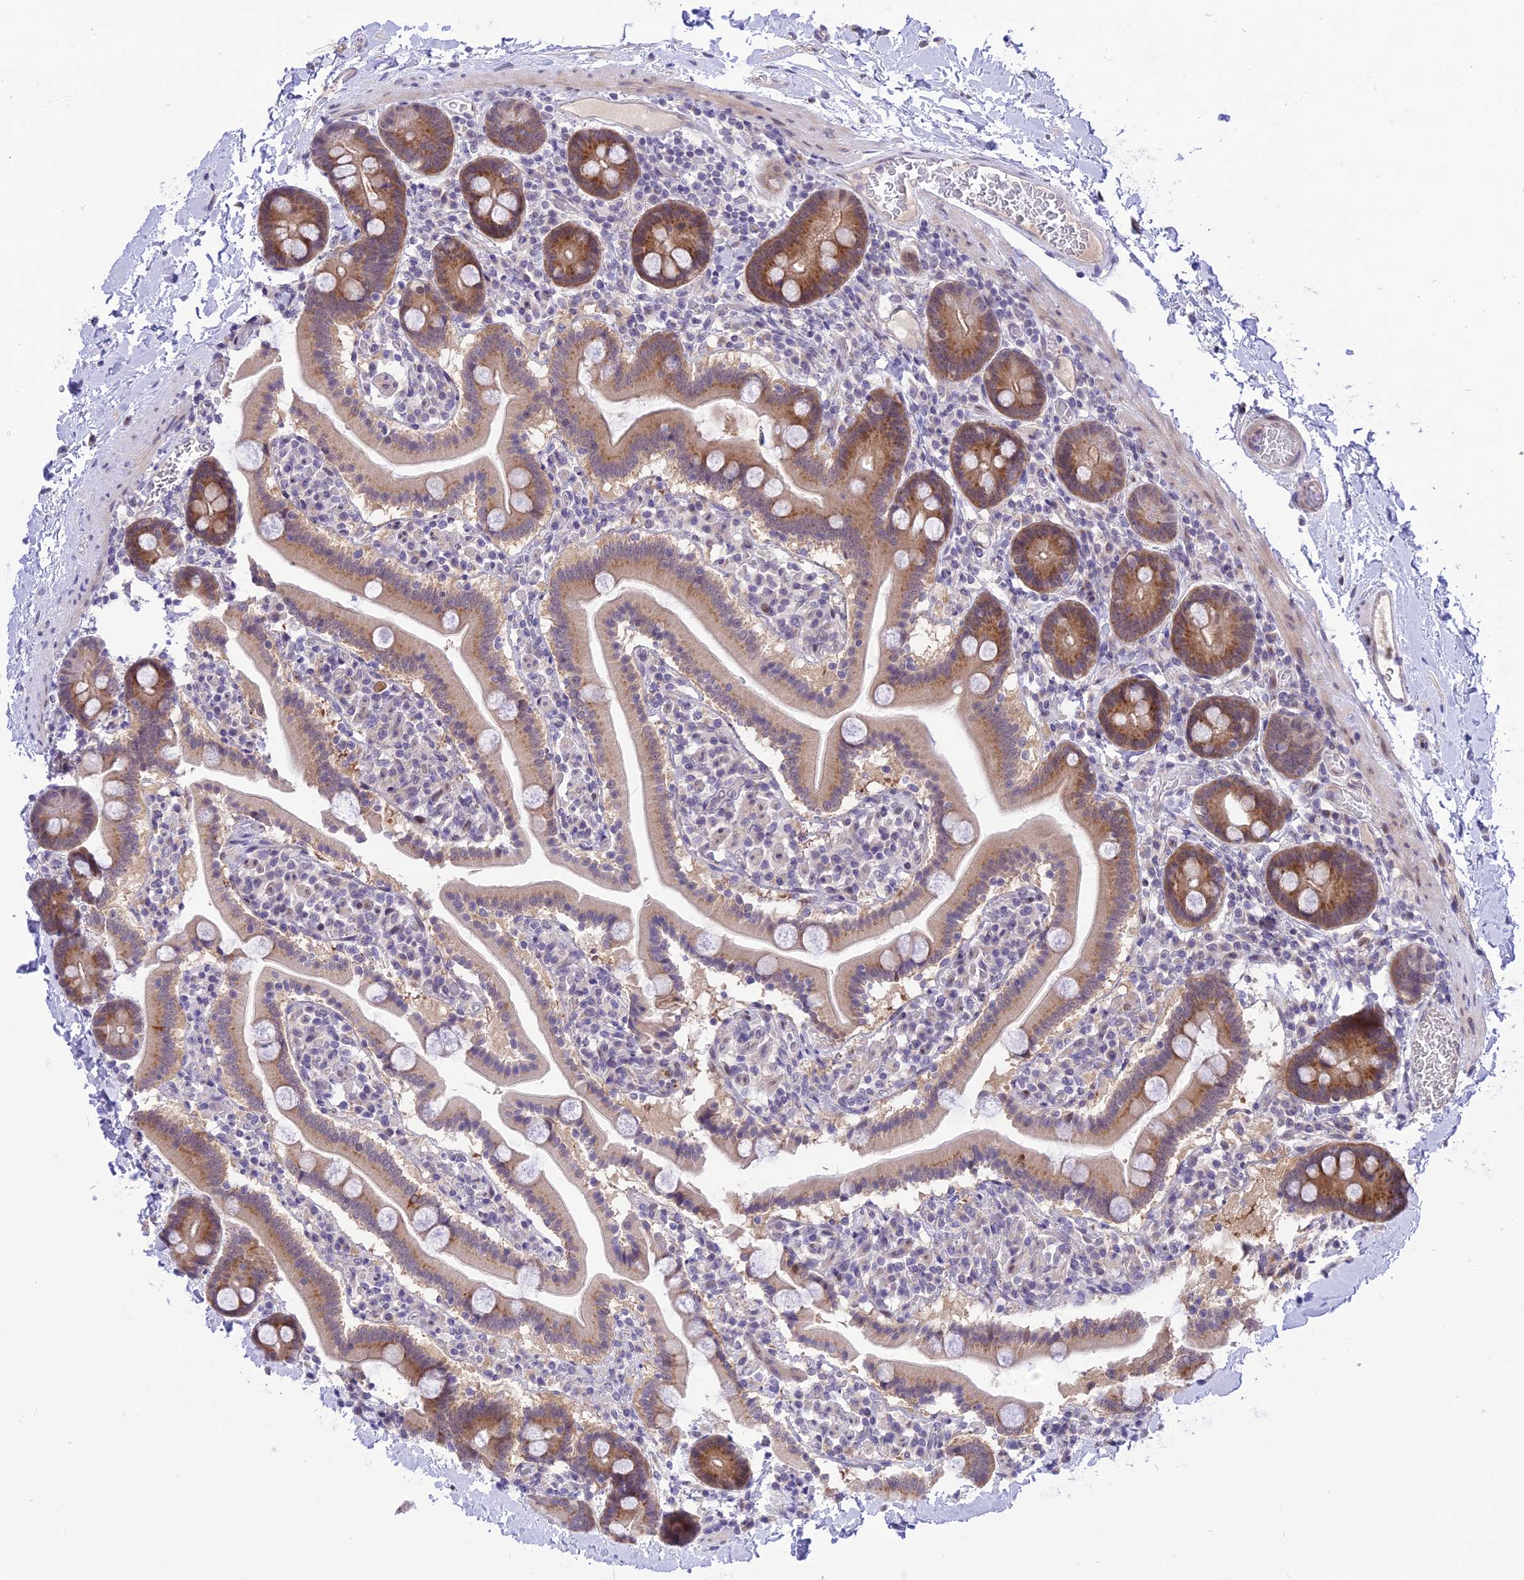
{"staining": {"intensity": "moderate", "quantity": ">75%", "location": "cytoplasmic/membranous"}, "tissue": "duodenum", "cell_type": "Glandular cells", "image_type": "normal", "snomed": [{"axis": "morphology", "description": "Normal tissue, NOS"}, {"axis": "topography", "description": "Duodenum"}], "caption": "Human duodenum stained with a protein marker displays moderate staining in glandular cells.", "gene": "ZNF837", "patient": {"sex": "male", "age": 55}}